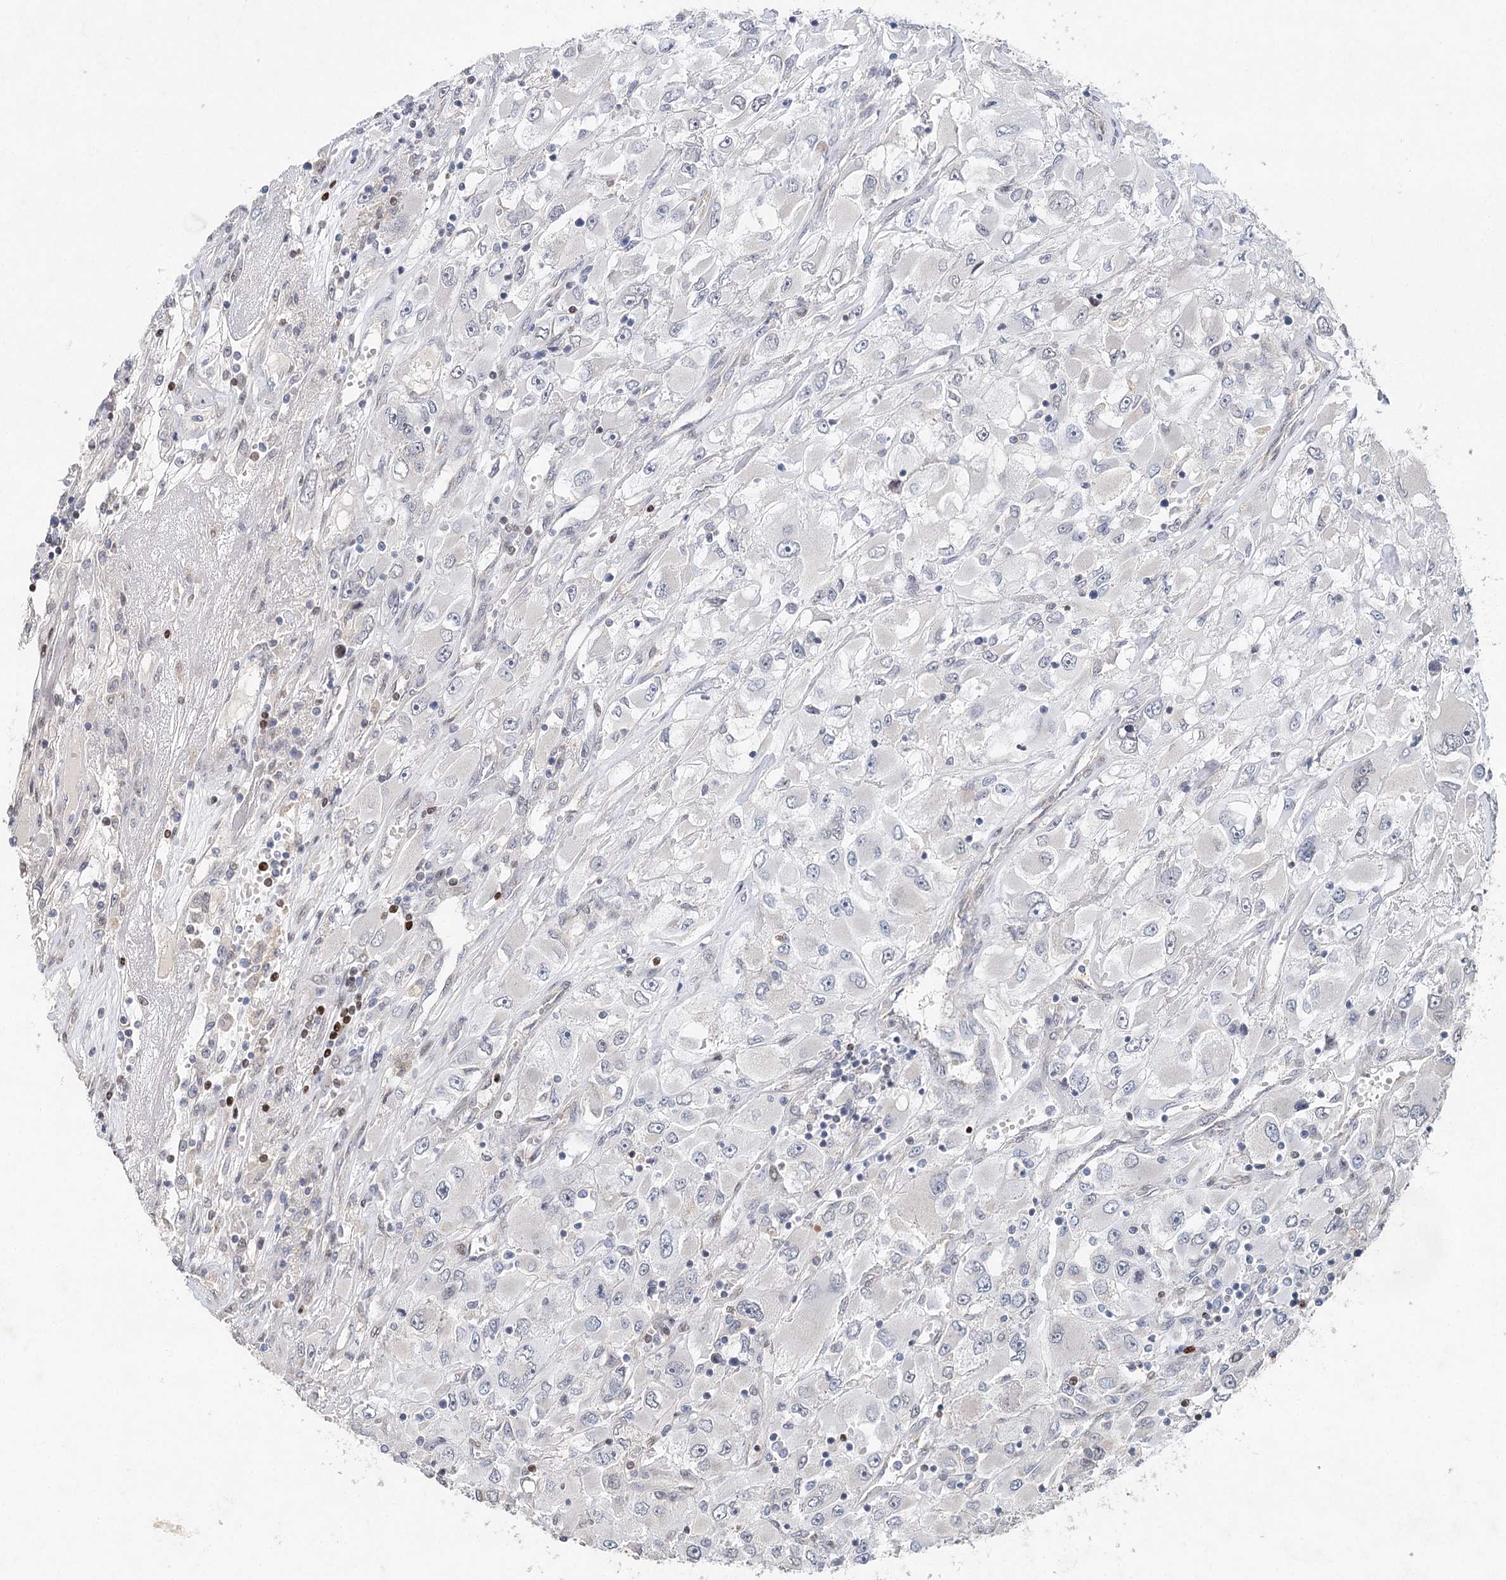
{"staining": {"intensity": "negative", "quantity": "none", "location": "none"}, "tissue": "renal cancer", "cell_type": "Tumor cells", "image_type": "cancer", "snomed": [{"axis": "morphology", "description": "Adenocarcinoma, NOS"}, {"axis": "topography", "description": "Kidney"}], "caption": "This is a micrograph of immunohistochemistry staining of renal adenocarcinoma, which shows no expression in tumor cells. (Stains: DAB (3,3'-diaminobenzidine) immunohistochemistry (IHC) with hematoxylin counter stain, Microscopy: brightfield microscopy at high magnification).", "gene": "FRMD4A", "patient": {"sex": "female", "age": 52}}